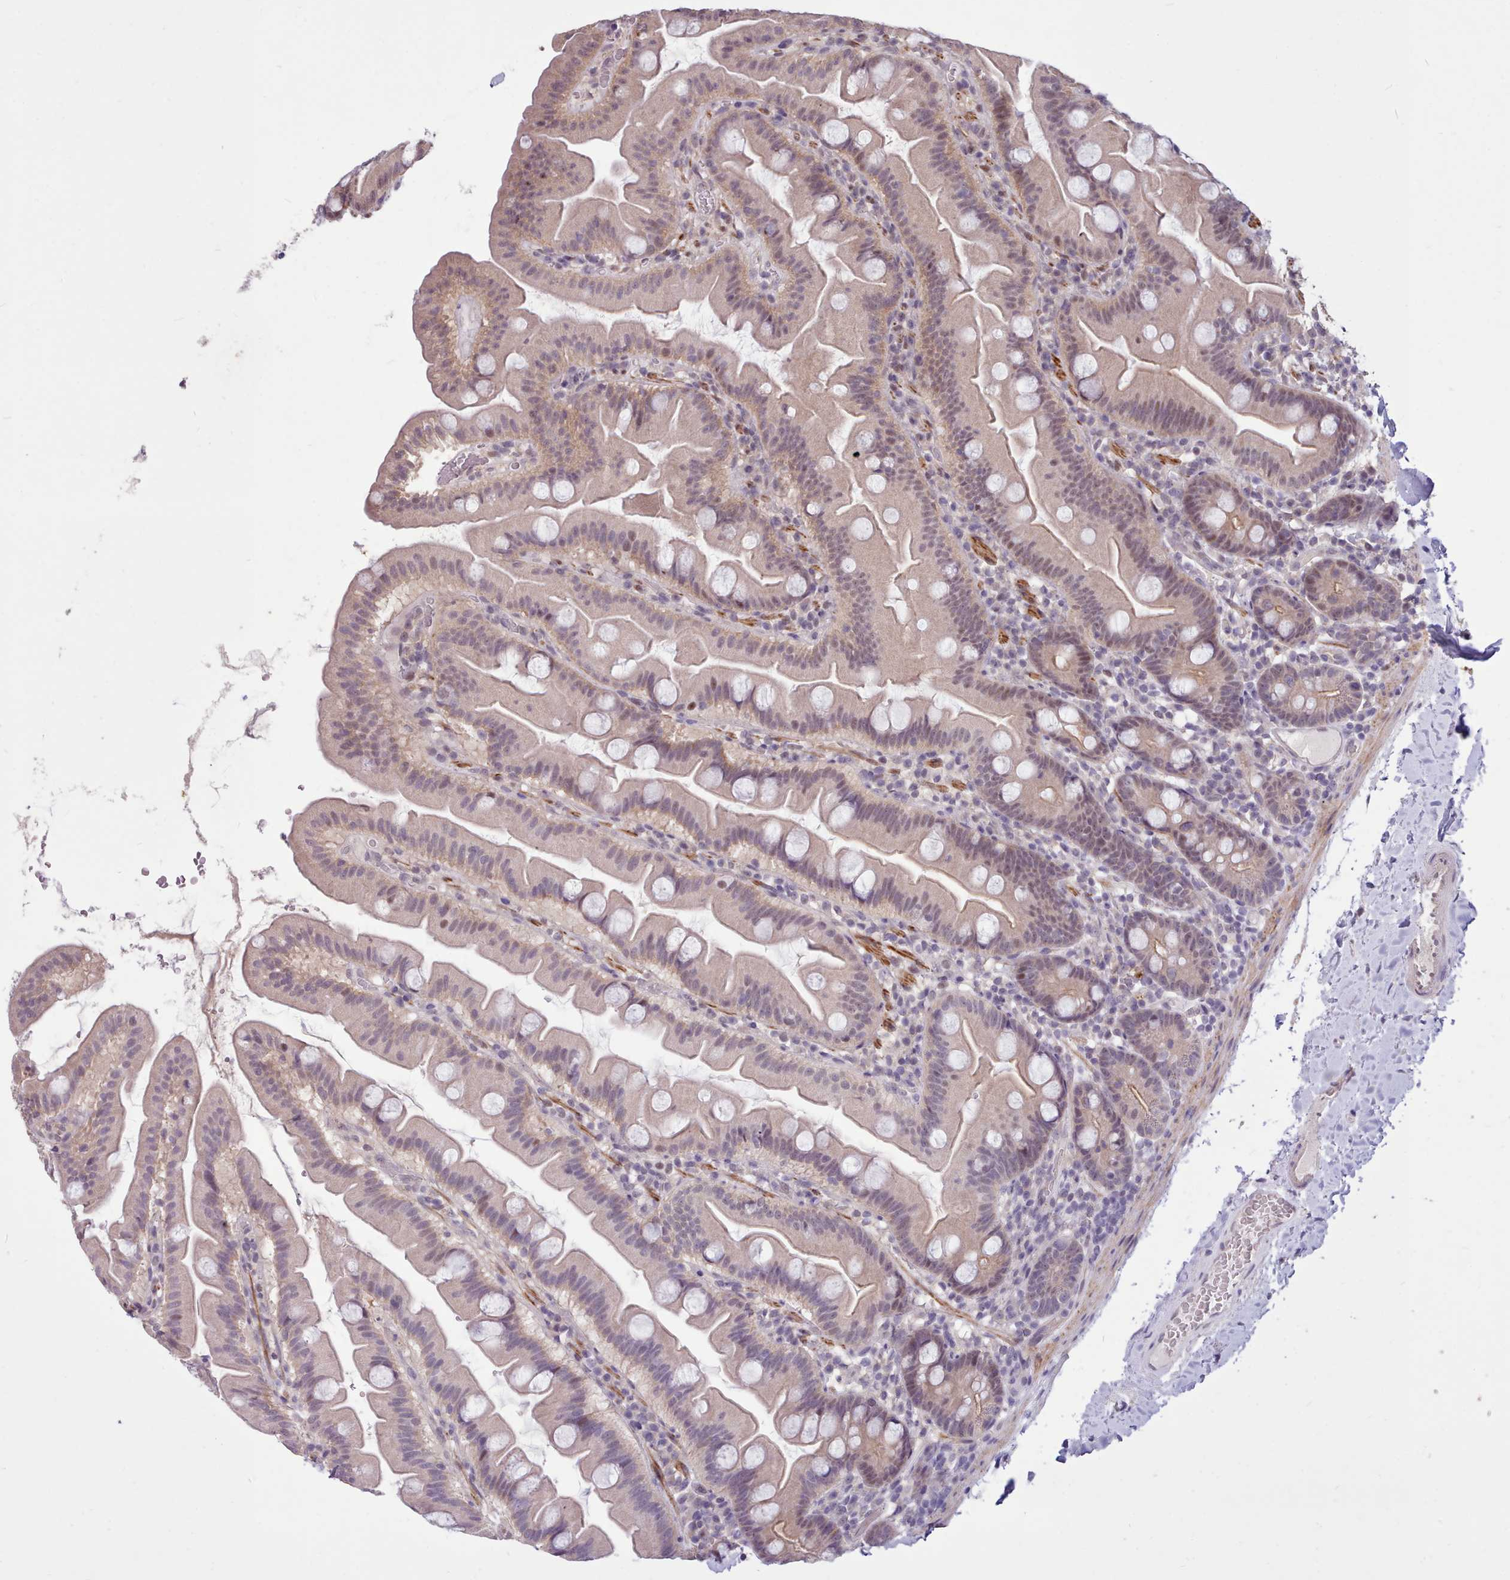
{"staining": {"intensity": "weak", "quantity": "25%-75%", "location": "cytoplasmic/membranous"}, "tissue": "small intestine", "cell_type": "Glandular cells", "image_type": "normal", "snomed": [{"axis": "morphology", "description": "Normal tissue, NOS"}, {"axis": "topography", "description": "Small intestine"}], "caption": "Protein analysis of benign small intestine shows weak cytoplasmic/membranous staining in about 25%-75% of glandular cells. (Stains: DAB (3,3'-diaminobenzidine) in brown, nuclei in blue, Microscopy: brightfield microscopy at high magnification).", "gene": "ZNF607", "patient": {"sex": "female", "age": 68}}